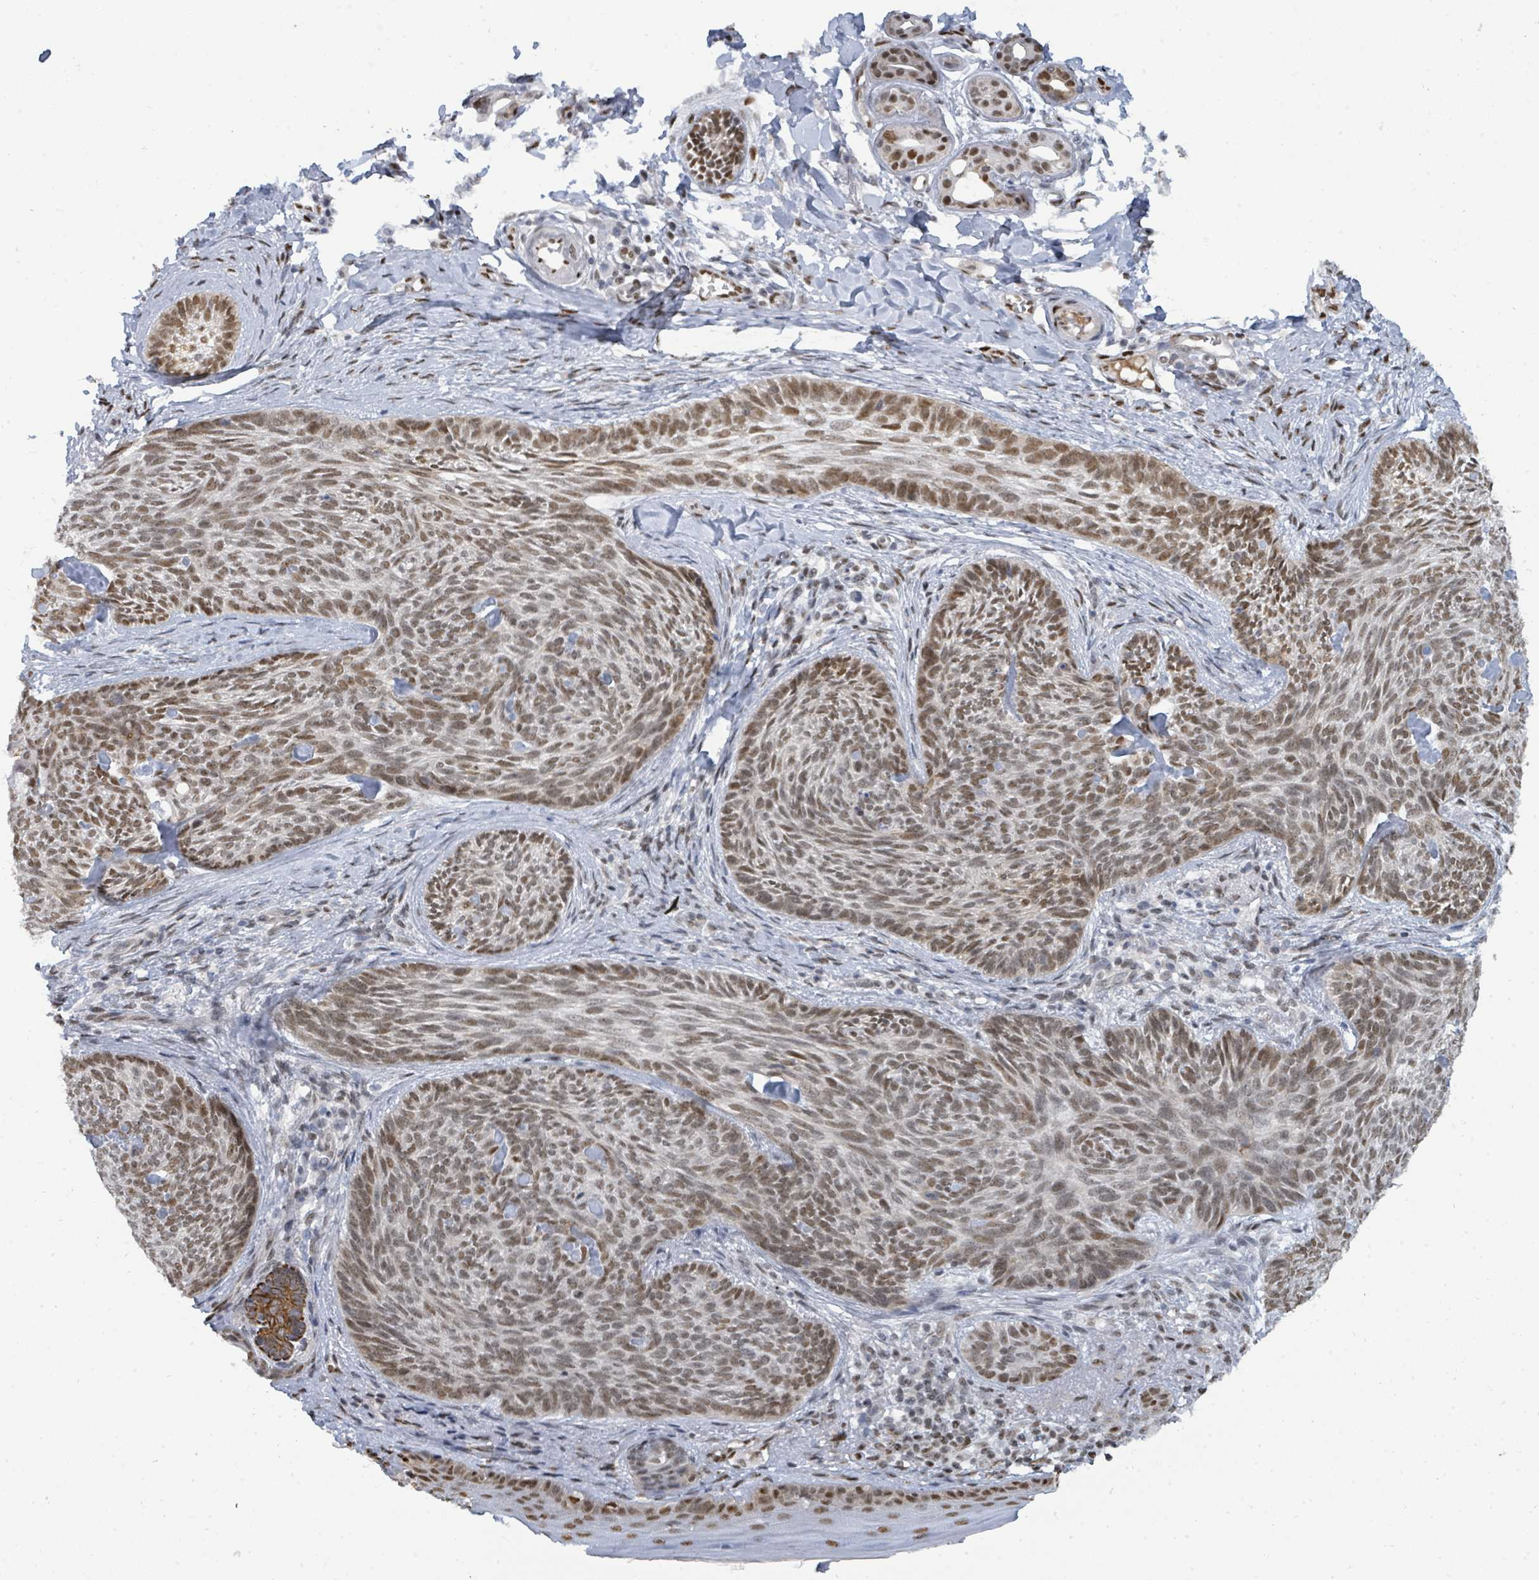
{"staining": {"intensity": "moderate", "quantity": ">75%", "location": "nuclear"}, "tissue": "skin cancer", "cell_type": "Tumor cells", "image_type": "cancer", "snomed": [{"axis": "morphology", "description": "Basal cell carcinoma"}, {"axis": "topography", "description": "Skin"}], "caption": "Brown immunohistochemical staining in basal cell carcinoma (skin) exhibits moderate nuclear positivity in about >75% of tumor cells.", "gene": "SUMO4", "patient": {"sex": "male", "age": 73}}